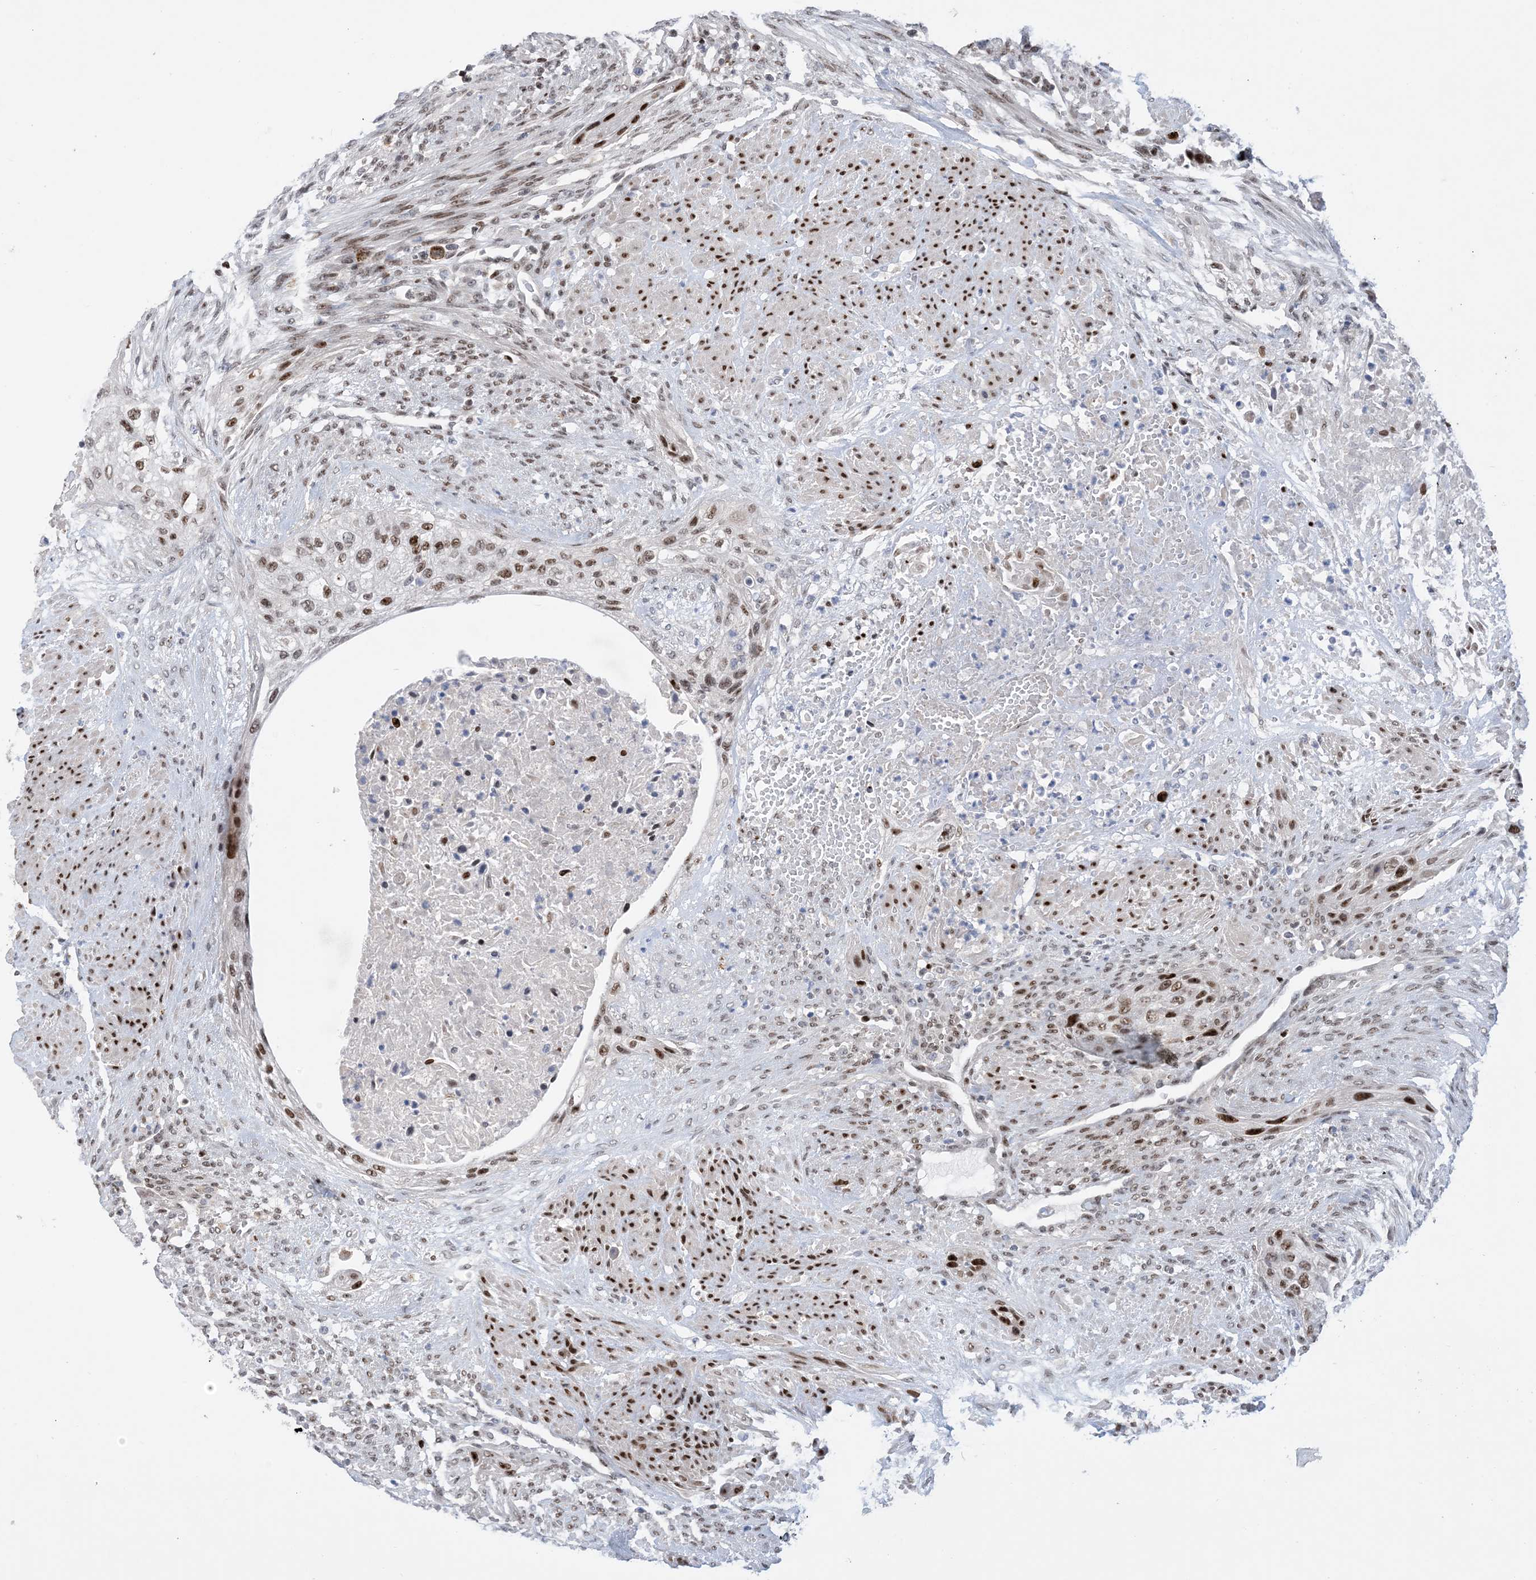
{"staining": {"intensity": "moderate", "quantity": ">75%", "location": "nuclear"}, "tissue": "urothelial cancer", "cell_type": "Tumor cells", "image_type": "cancer", "snomed": [{"axis": "morphology", "description": "Urothelial carcinoma, High grade"}, {"axis": "topography", "description": "Urinary bladder"}], "caption": "Immunohistochemical staining of urothelial cancer reveals moderate nuclear protein expression in about >75% of tumor cells.", "gene": "TSPYL1", "patient": {"sex": "male", "age": 35}}